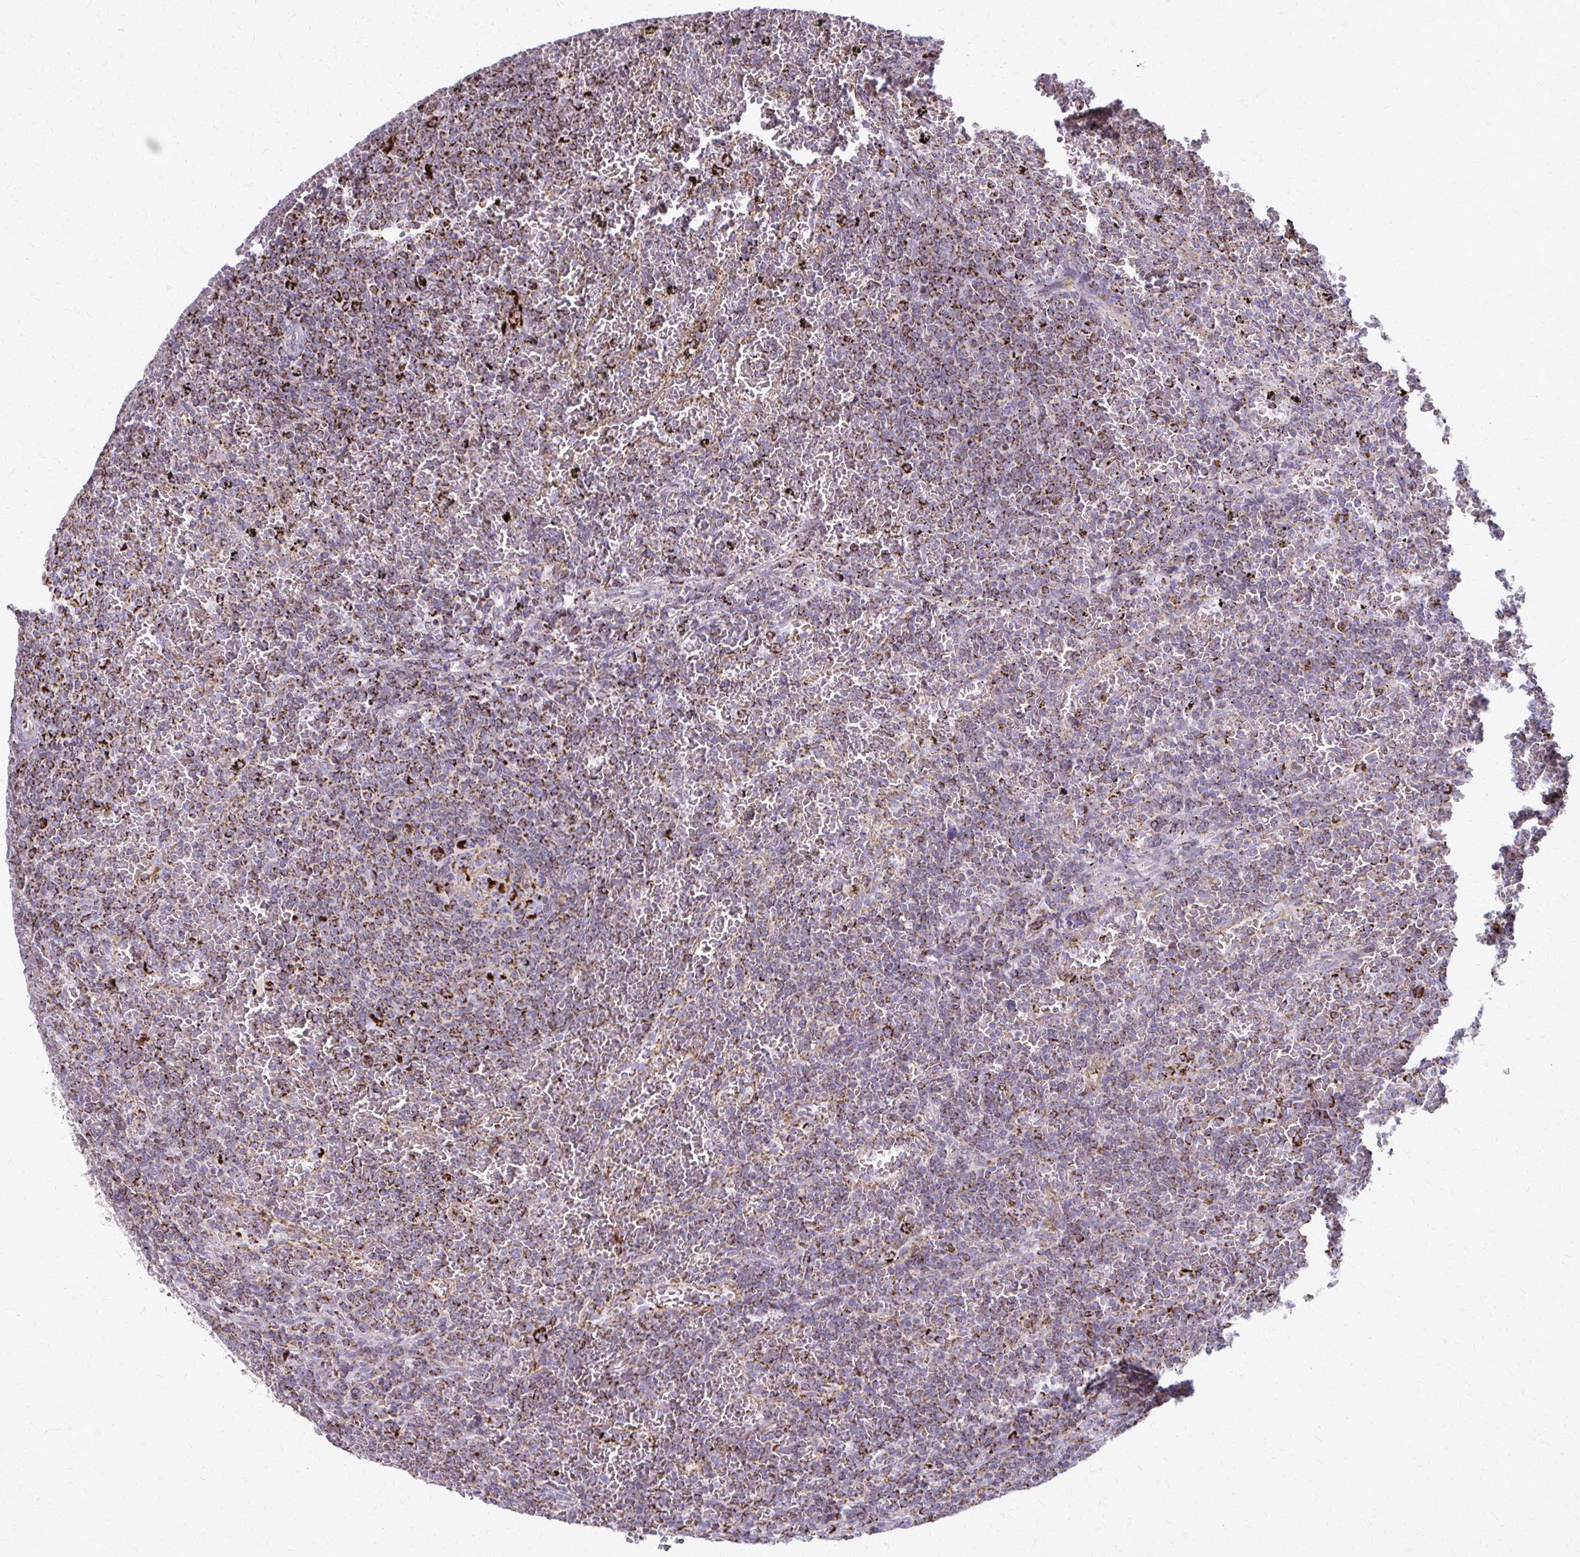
{"staining": {"intensity": "moderate", "quantity": ">75%", "location": "cytoplasmic/membranous"}, "tissue": "lymphoma", "cell_type": "Tumor cells", "image_type": "cancer", "snomed": [{"axis": "morphology", "description": "Malignant lymphoma, non-Hodgkin's type, Low grade"}, {"axis": "topography", "description": "Spleen"}], "caption": "Approximately >75% of tumor cells in human lymphoma display moderate cytoplasmic/membranous protein staining as visualized by brown immunohistochemical staining.", "gene": "TVP23A", "patient": {"sex": "female", "age": 77}}